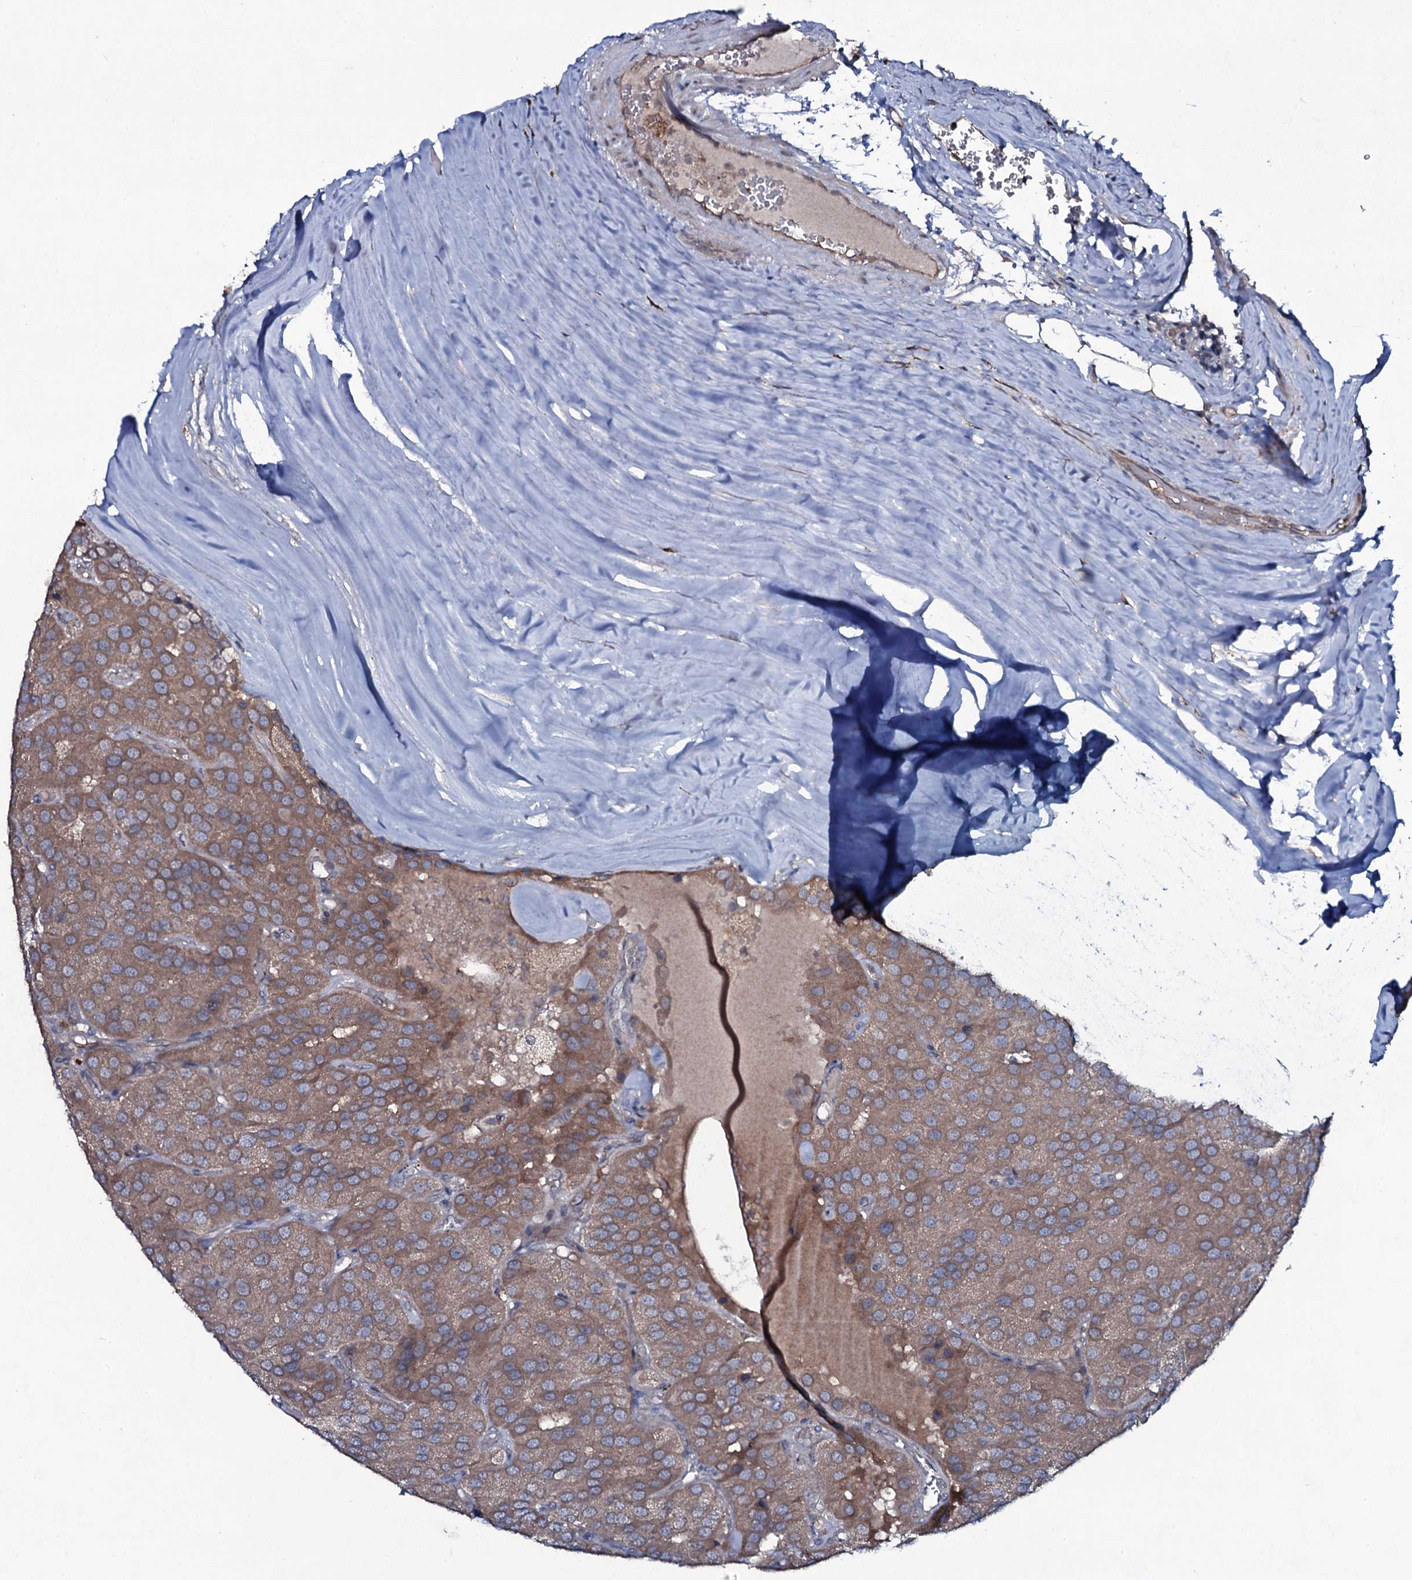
{"staining": {"intensity": "moderate", "quantity": ">75%", "location": "cytoplasmic/membranous"}, "tissue": "parathyroid gland", "cell_type": "Glandular cells", "image_type": "normal", "snomed": [{"axis": "morphology", "description": "Normal tissue, NOS"}, {"axis": "morphology", "description": "Adenoma, NOS"}, {"axis": "topography", "description": "Parathyroid gland"}], "caption": "Protein expression analysis of normal human parathyroid gland reveals moderate cytoplasmic/membranous expression in about >75% of glandular cells. The staining is performed using DAB brown chromogen to label protein expression. The nuclei are counter-stained blue using hematoxylin.", "gene": "SNAP23", "patient": {"sex": "female", "age": 86}}